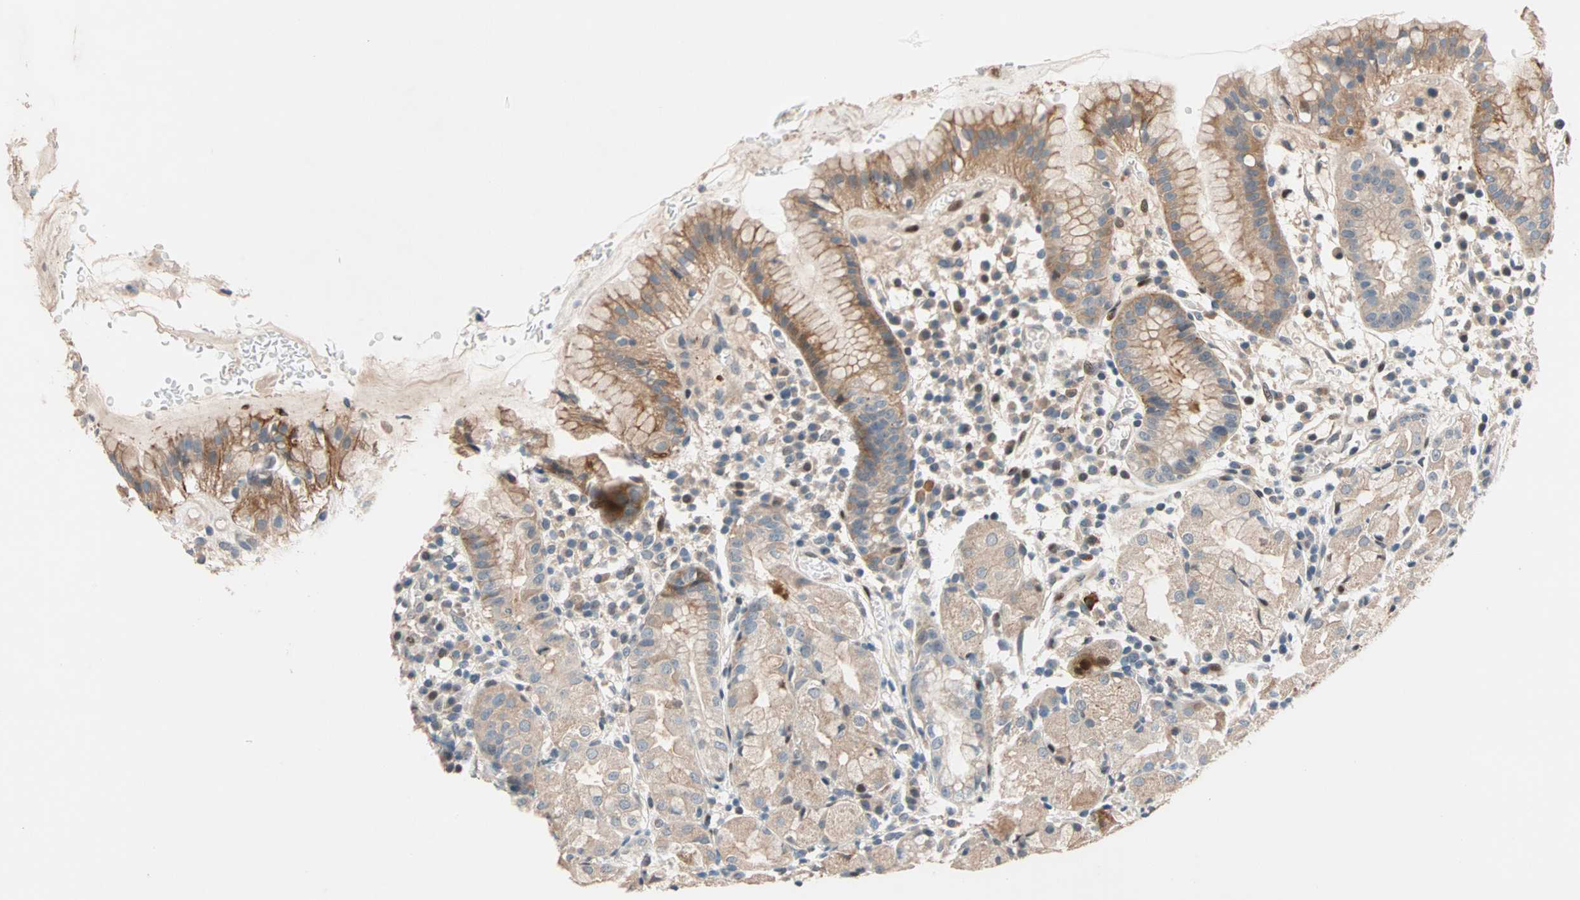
{"staining": {"intensity": "moderate", "quantity": ">75%", "location": "cytoplasmic/membranous"}, "tissue": "stomach", "cell_type": "Glandular cells", "image_type": "normal", "snomed": [{"axis": "morphology", "description": "Normal tissue, NOS"}, {"axis": "topography", "description": "Stomach"}, {"axis": "topography", "description": "Stomach, lower"}], "caption": "Protein expression analysis of benign human stomach reveals moderate cytoplasmic/membranous expression in about >75% of glandular cells. (brown staining indicates protein expression, while blue staining denotes nuclei).", "gene": "HECW1", "patient": {"sex": "female", "age": 75}}